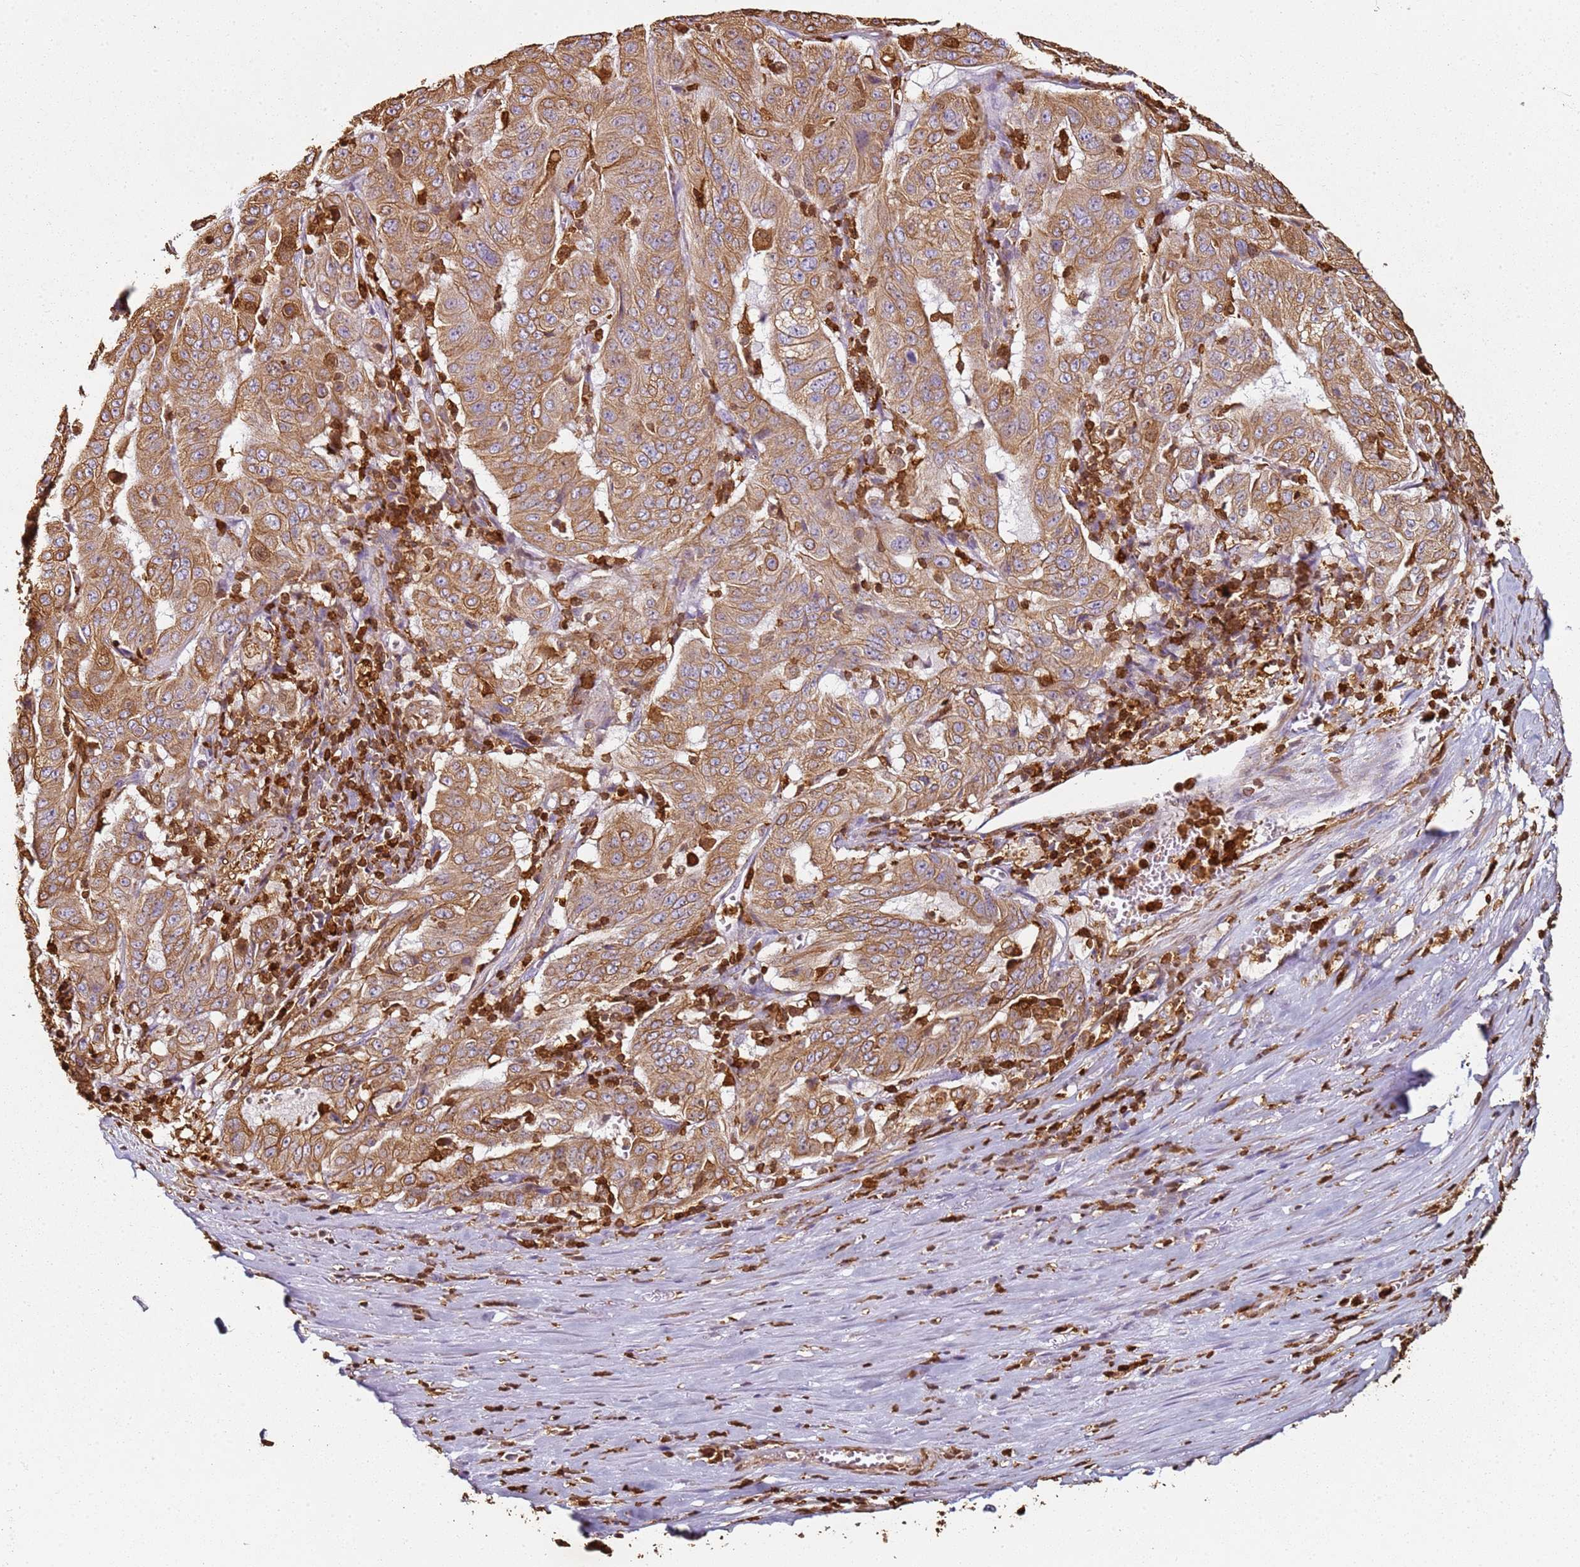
{"staining": {"intensity": "moderate", "quantity": ">75%", "location": "cytoplasmic/membranous"}, "tissue": "pancreatic cancer", "cell_type": "Tumor cells", "image_type": "cancer", "snomed": [{"axis": "morphology", "description": "Adenocarcinoma, NOS"}, {"axis": "topography", "description": "Pancreas"}], "caption": "Immunohistochemistry staining of adenocarcinoma (pancreatic), which displays medium levels of moderate cytoplasmic/membranous expression in approximately >75% of tumor cells indicating moderate cytoplasmic/membranous protein staining. The staining was performed using DAB (3,3'-diaminobenzidine) (brown) for protein detection and nuclei were counterstained in hematoxylin (blue).", "gene": "S100A4", "patient": {"sex": "male", "age": 63}}